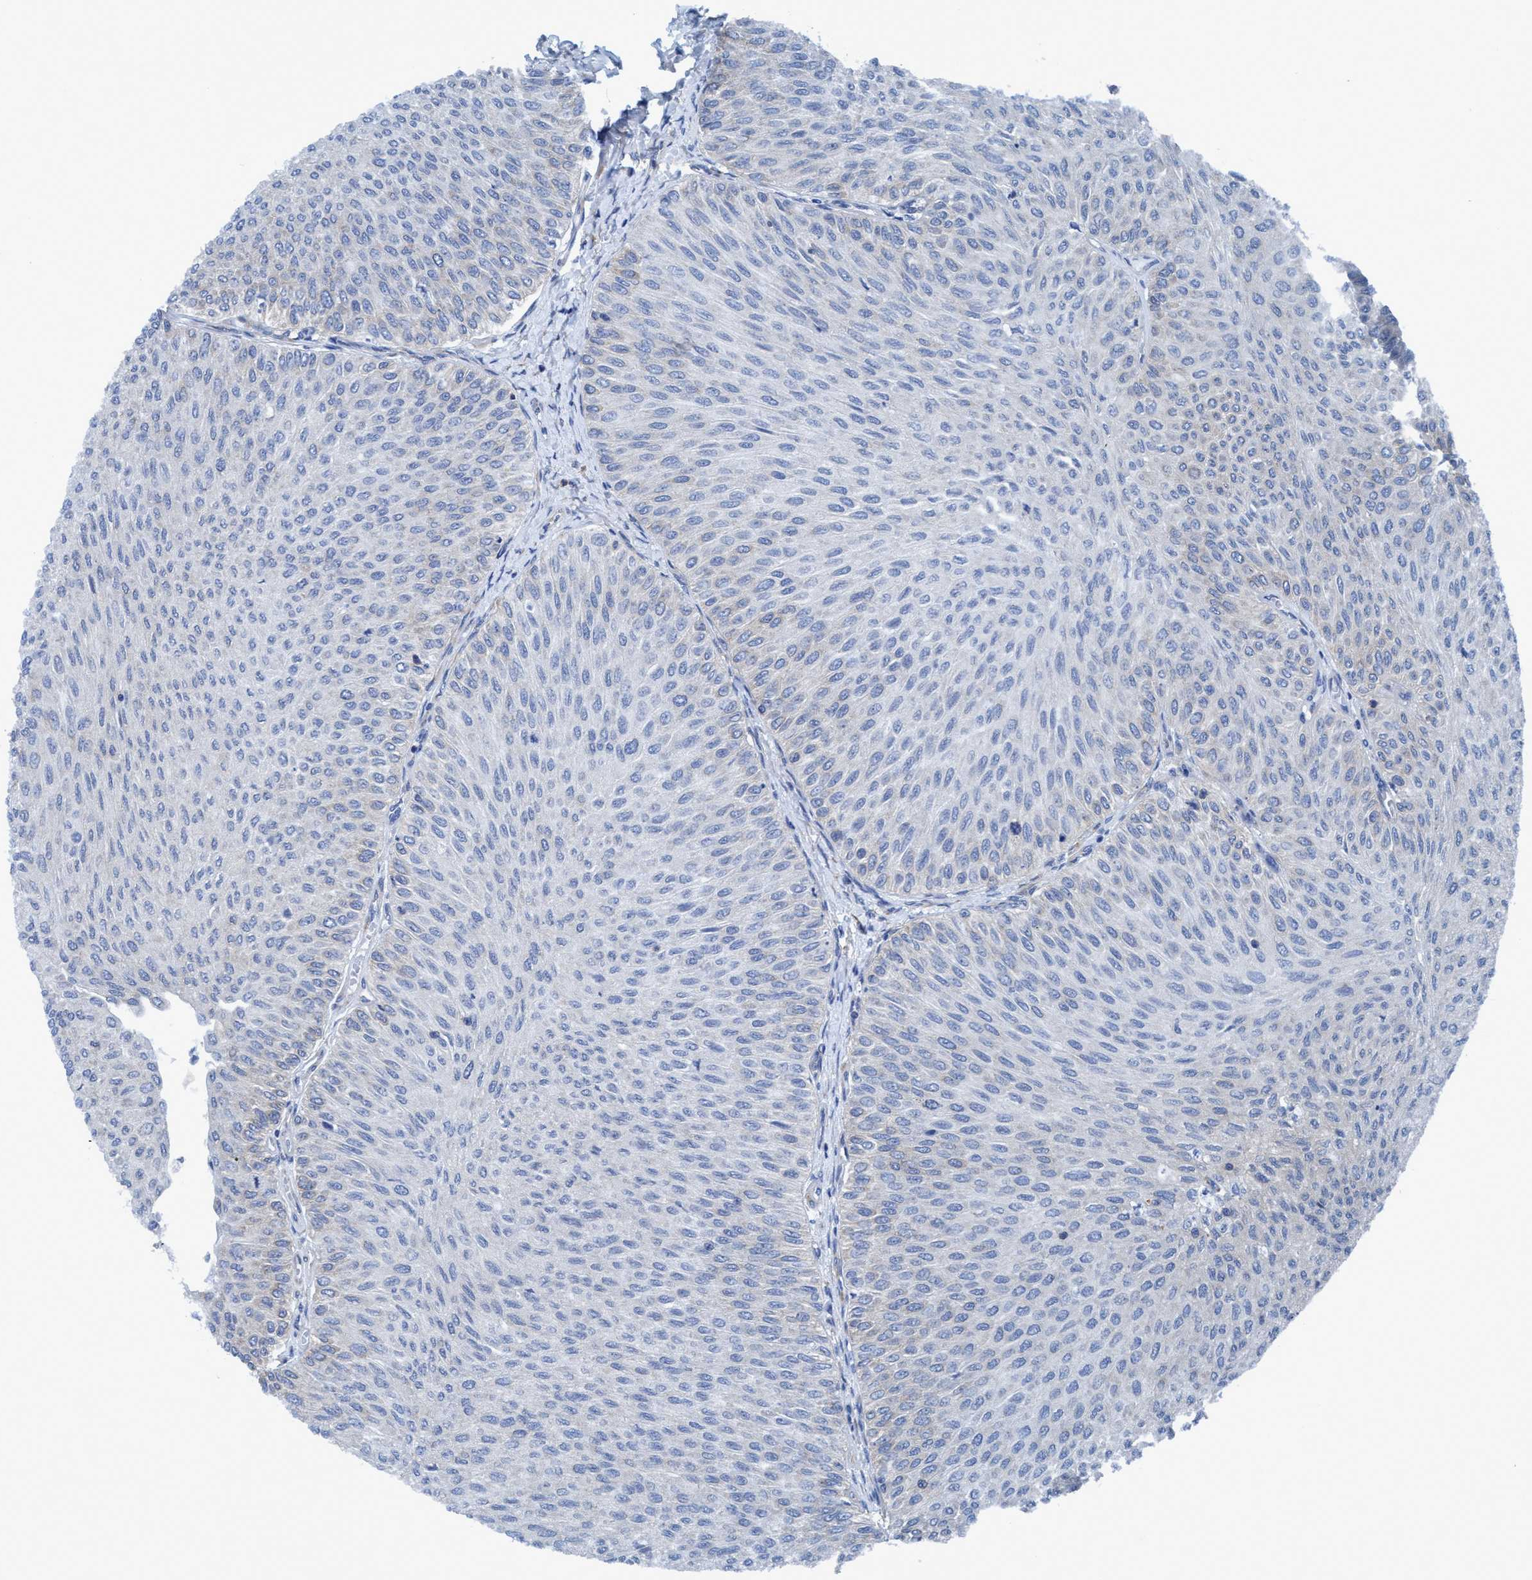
{"staining": {"intensity": "negative", "quantity": "none", "location": "none"}, "tissue": "urothelial cancer", "cell_type": "Tumor cells", "image_type": "cancer", "snomed": [{"axis": "morphology", "description": "Urothelial carcinoma, Low grade"}, {"axis": "topography", "description": "Urinary bladder"}], "caption": "Immunohistochemistry micrograph of neoplastic tissue: human urothelial carcinoma (low-grade) stained with DAB (3,3'-diaminobenzidine) demonstrates no significant protein positivity in tumor cells.", "gene": "NMT1", "patient": {"sex": "male", "age": 78}}